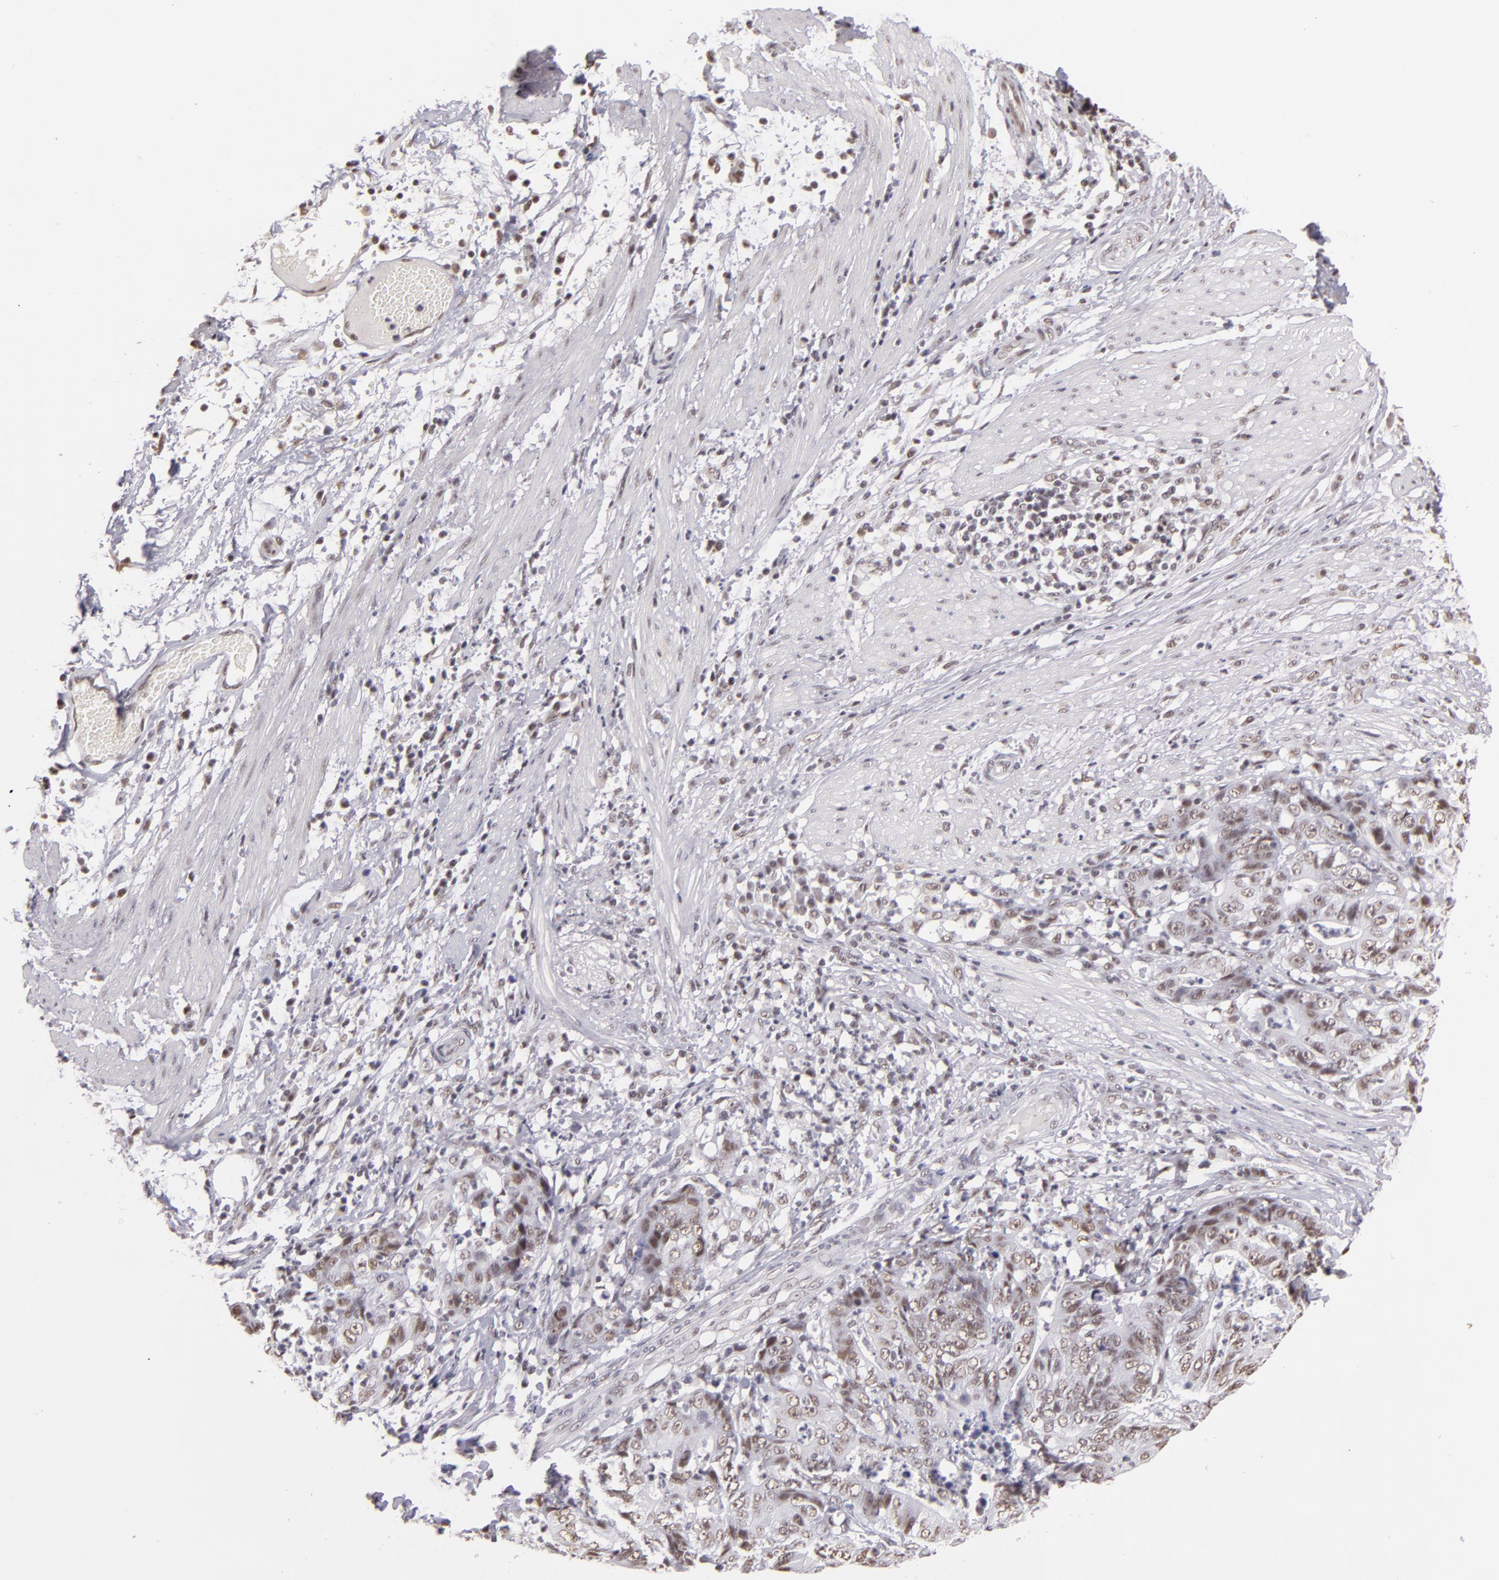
{"staining": {"intensity": "weak", "quantity": ">75%", "location": "nuclear"}, "tissue": "stomach cancer", "cell_type": "Tumor cells", "image_type": "cancer", "snomed": [{"axis": "morphology", "description": "Adenocarcinoma, NOS"}, {"axis": "topography", "description": "Stomach, lower"}], "caption": "Immunohistochemistry (IHC) of adenocarcinoma (stomach) exhibits low levels of weak nuclear staining in approximately >75% of tumor cells.", "gene": "INTS6", "patient": {"sex": "female", "age": 86}}